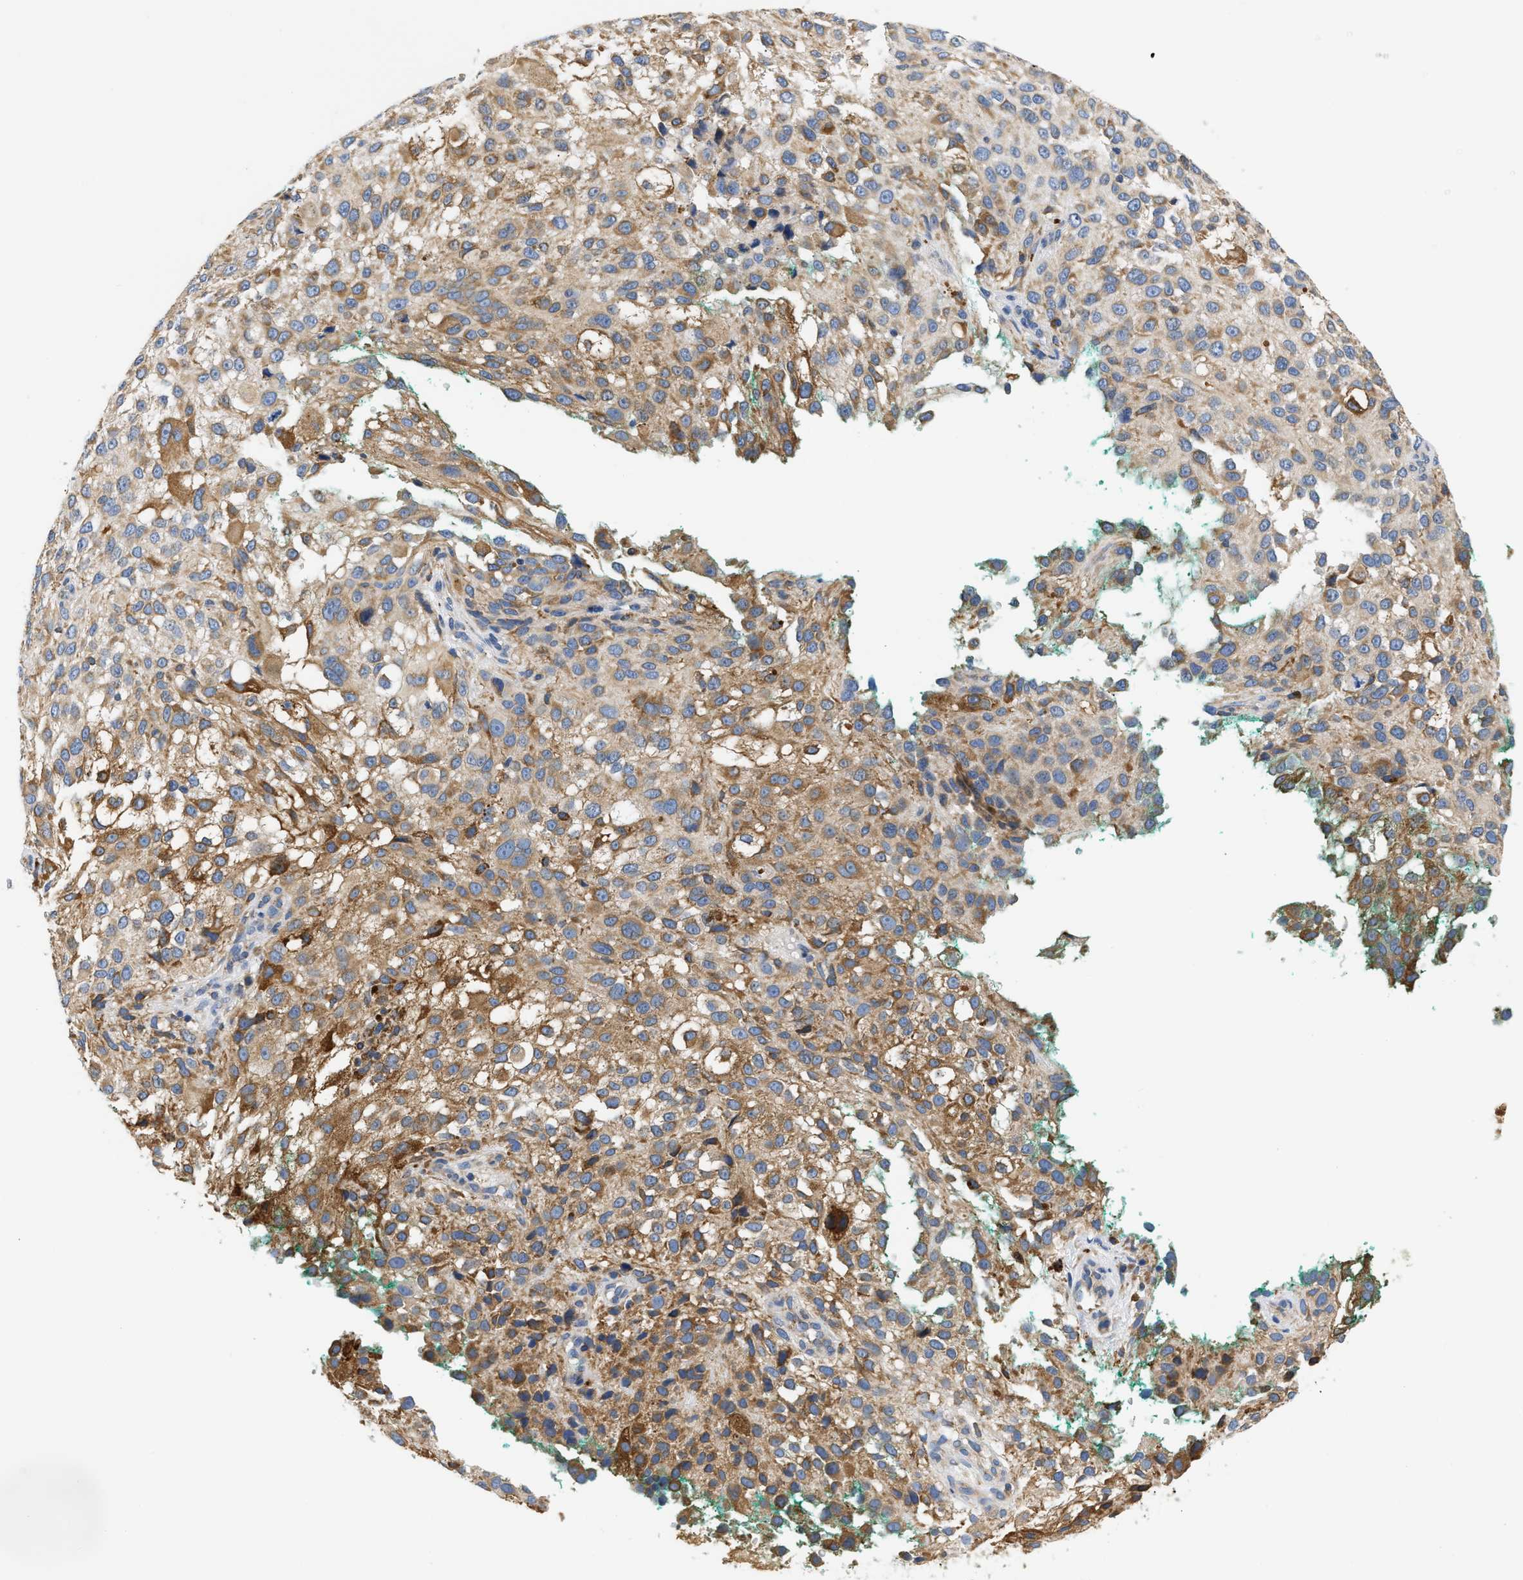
{"staining": {"intensity": "moderate", "quantity": ">75%", "location": "cytoplasmic/membranous"}, "tissue": "melanoma", "cell_type": "Tumor cells", "image_type": "cancer", "snomed": [{"axis": "morphology", "description": "Necrosis, NOS"}, {"axis": "morphology", "description": "Malignant melanoma, NOS"}, {"axis": "topography", "description": "Skin"}], "caption": "Moderate cytoplasmic/membranous protein expression is seen in about >75% of tumor cells in melanoma.", "gene": "HDHD3", "patient": {"sex": "female", "age": 87}}